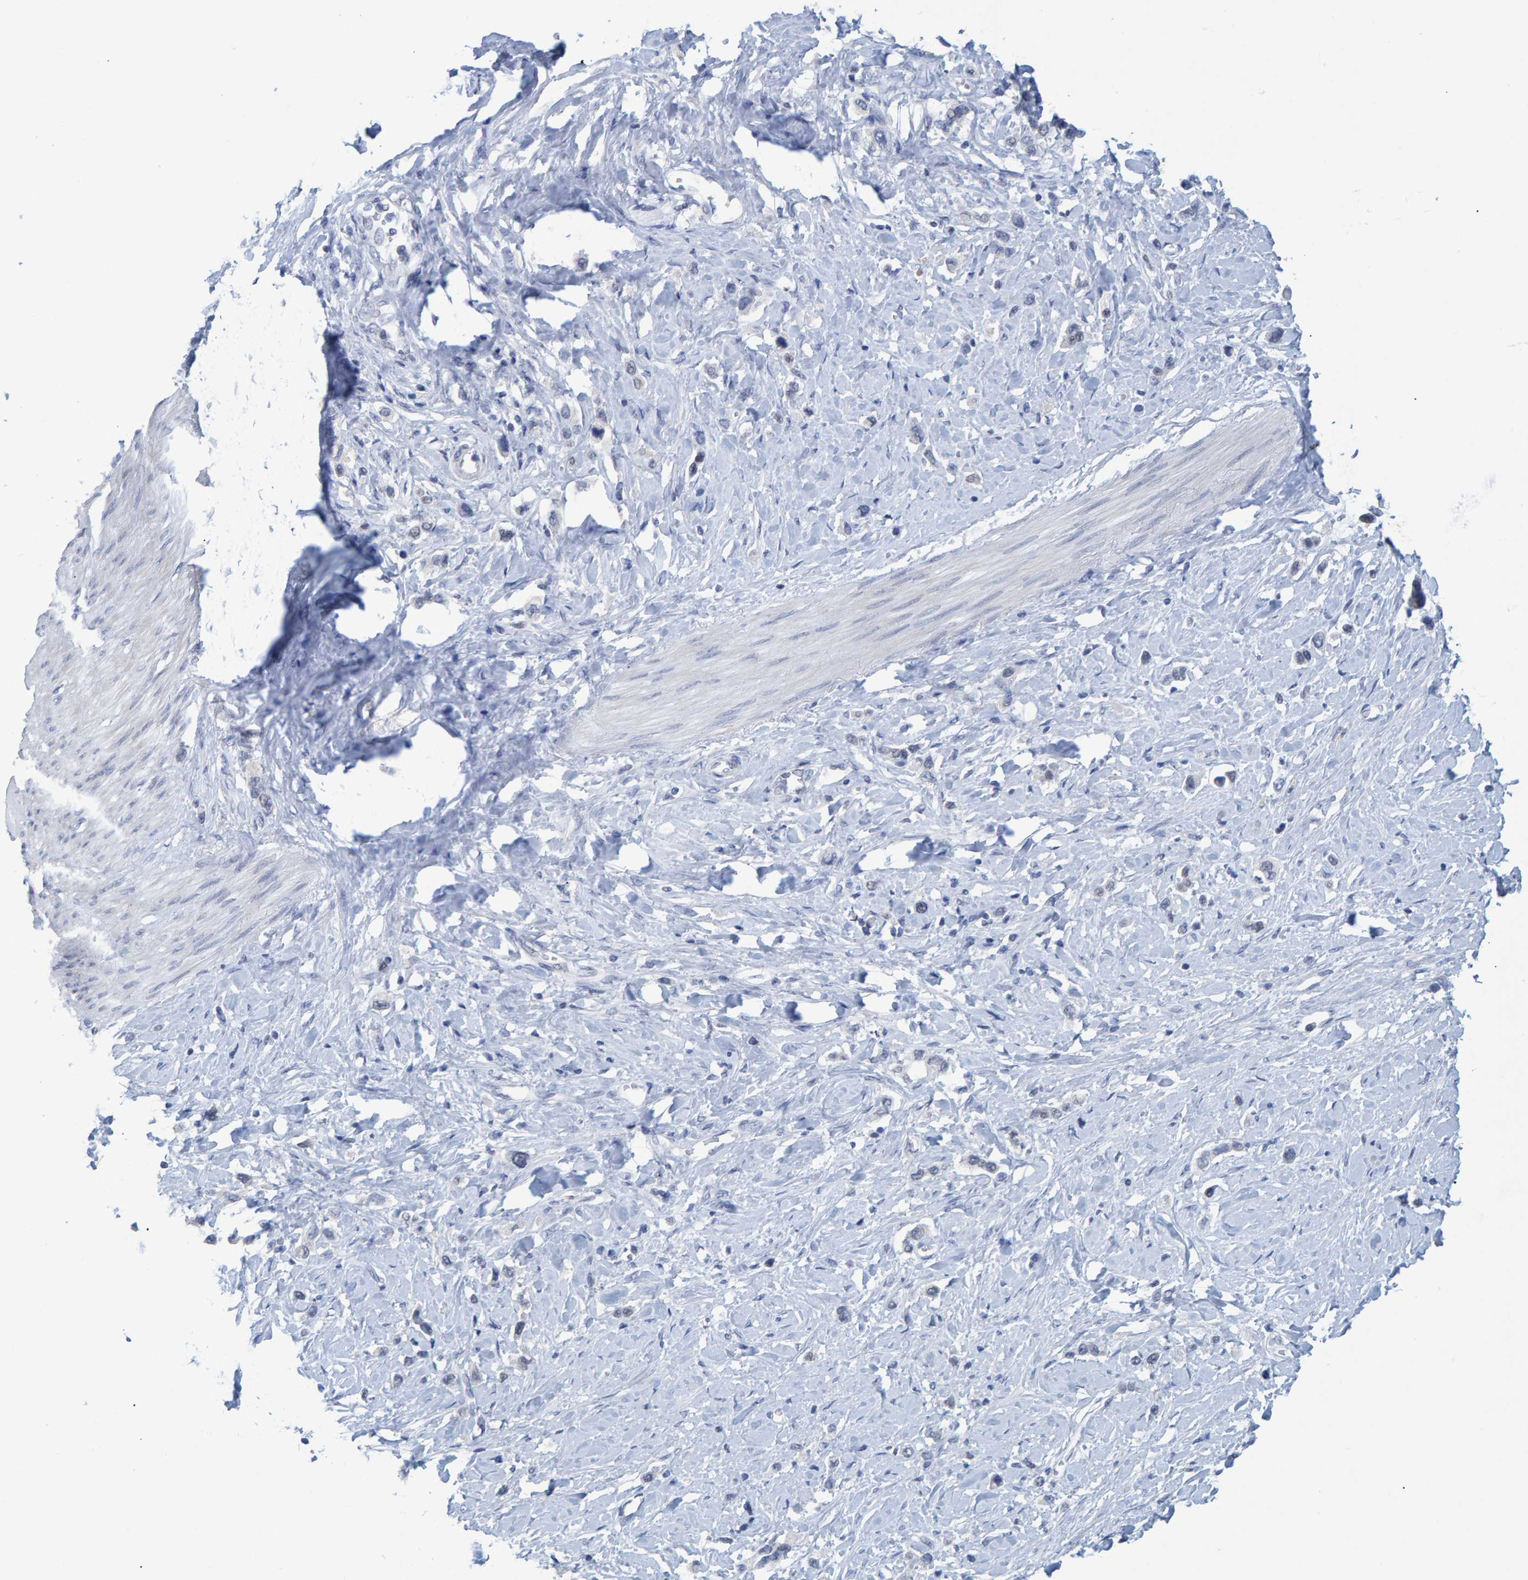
{"staining": {"intensity": "negative", "quantity": "none", "location": "none"}, "tissue": "stomach cancer", "cell_type": "Tumor cells", "image_type": "cancer", "snomed": [{"axis": "morphology", "description": "Adenocarcinoma, NOS"}, {"axis": "topography", "description": "Stomach"}], "caption": "Immunohistochemistry image of neoplastic tissue: human stomach cancer stained with DAB (3,3'-diaminobenzidine) shows no significant protein staining in tumor cells.", "gene": "PROCA1", "patient": {"sex": "female", "age": 65}}